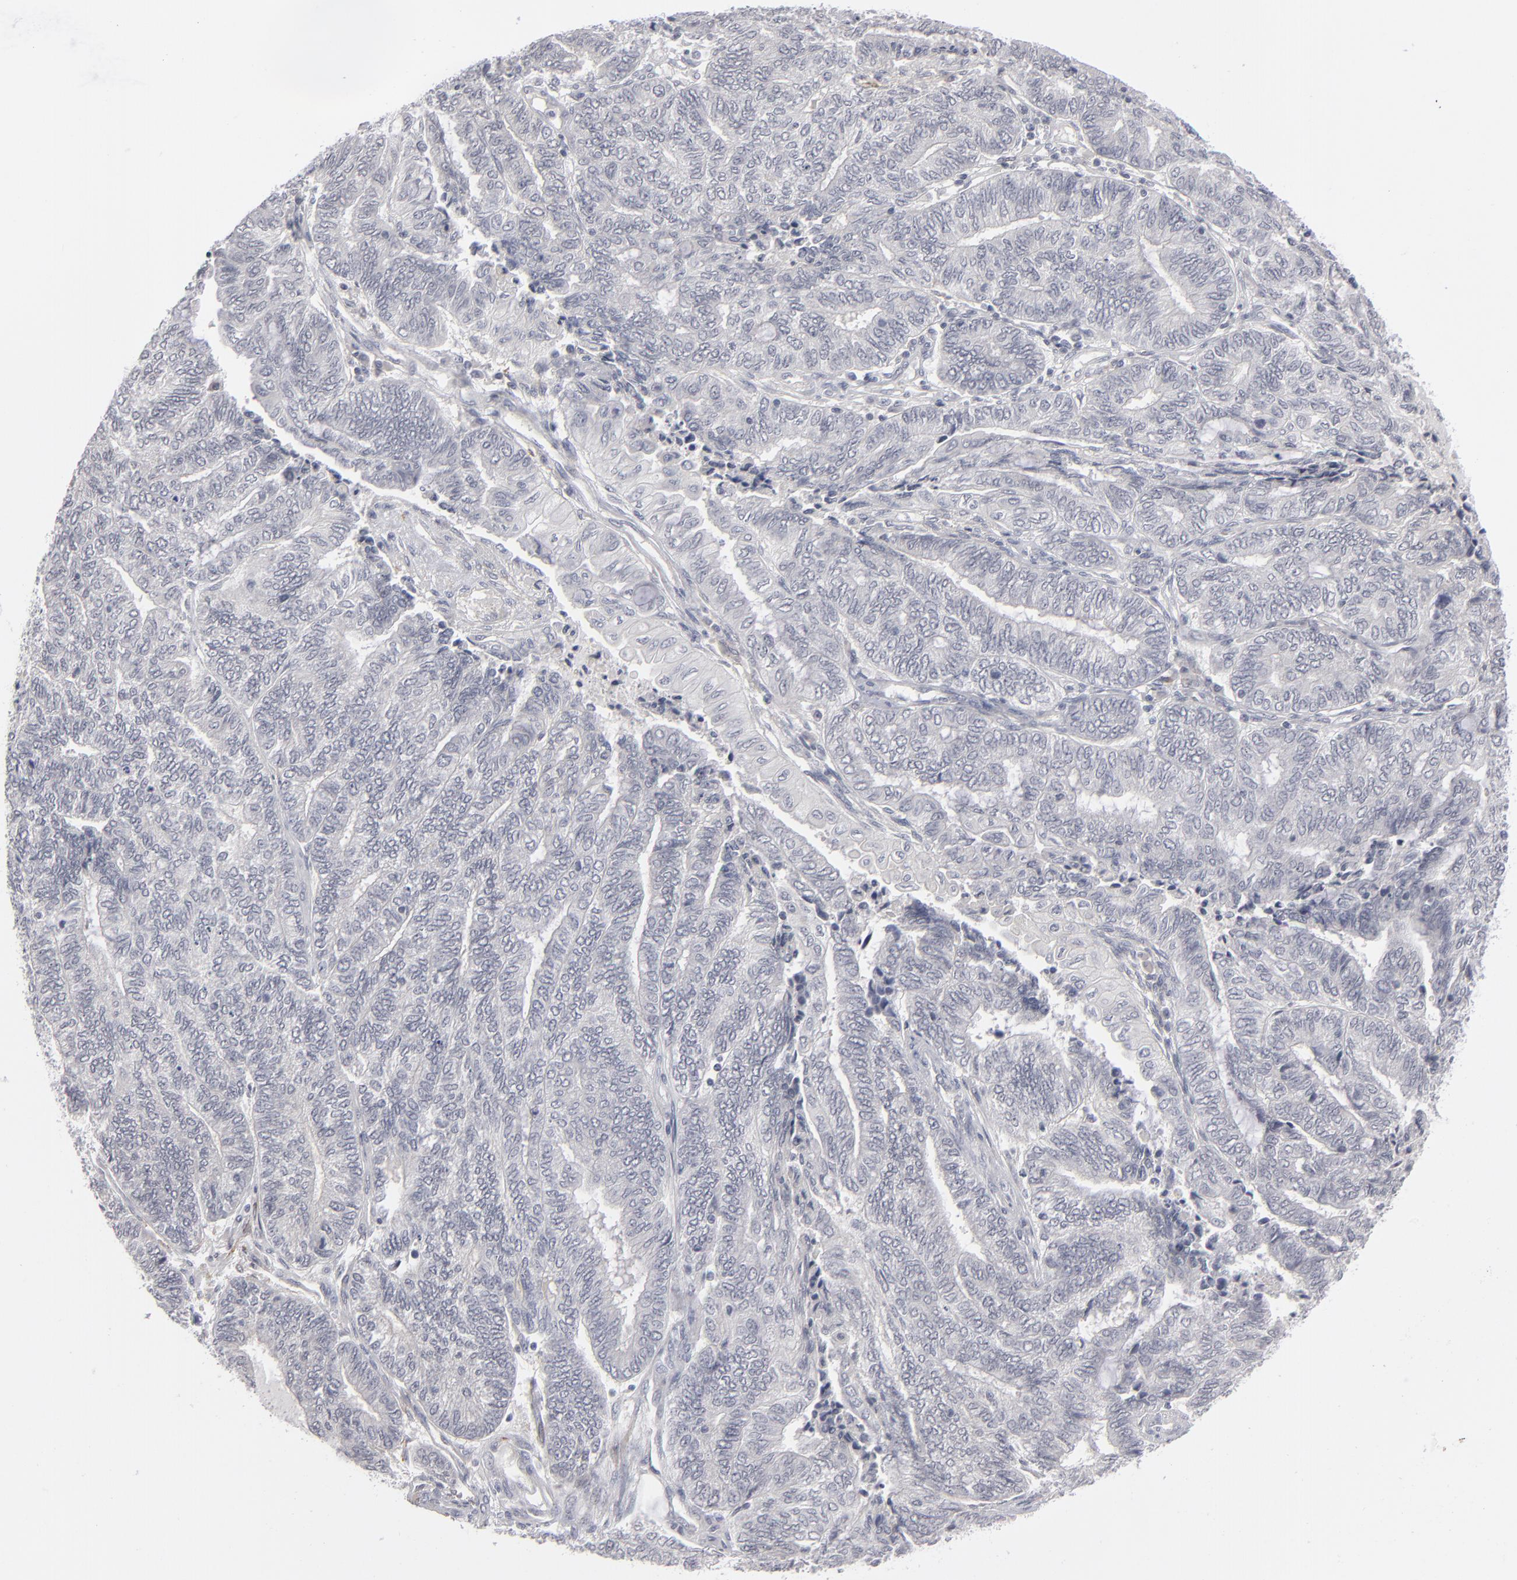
{"staining": {"intensity": "negative", "quantity": "none", "location": "none"}, "tissue": "endometrial cancer", "cell_type": "Tumor cells", "image_type": "cancer", "snomed": [{"axis": "morphology", "description": "Adenocarcinoma, NOS"}, {"axis": "topography", "description": "Uterus"}, {"axis": "topography", "description": "Endometrium"}], "caption": "DAB immunohistochemical staining of human endometrial cancer (adenocarcinoma) shows no significant staining in tumor cells. (DAB IHC with hematoxylin counter stain).", "gene": "KIAA1210", "patient": {"sex": "female", "age": 70}}